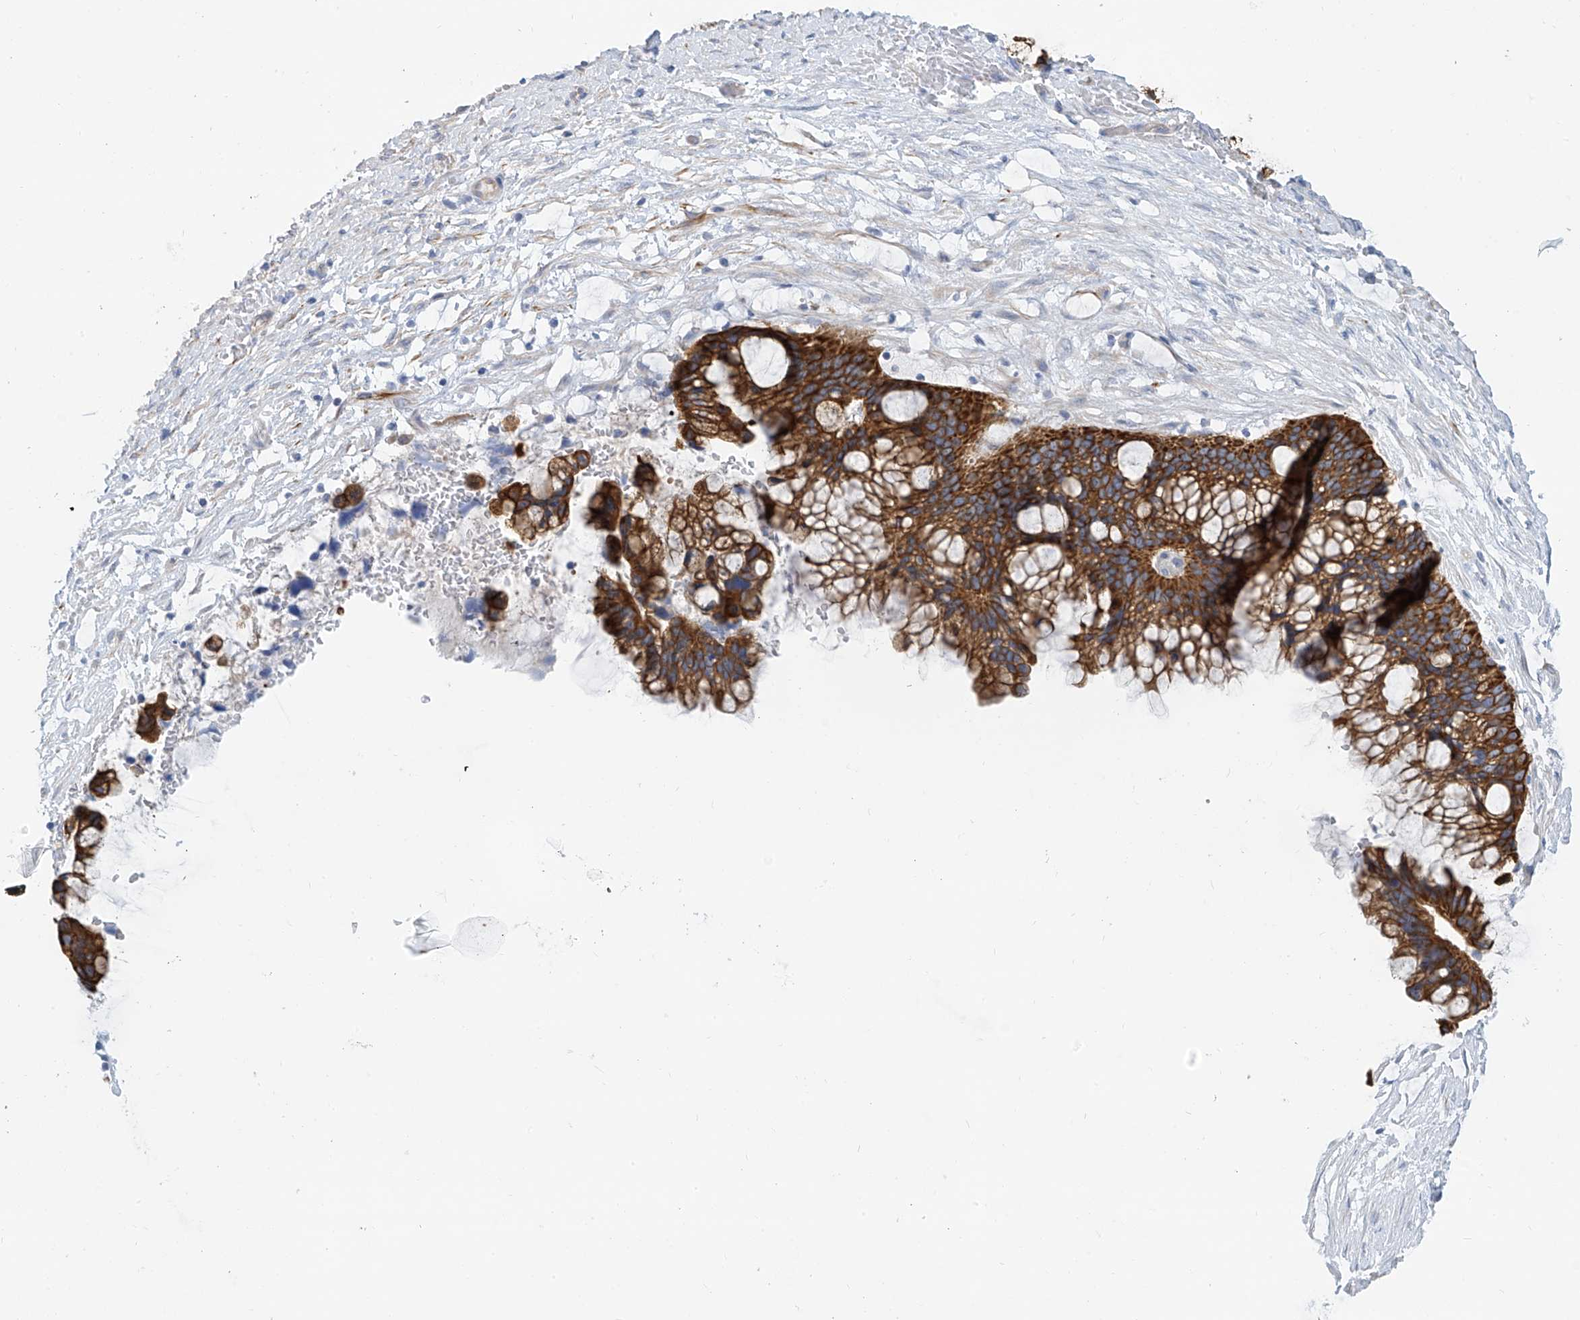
{"staining": {"intensity": "strong", "quantity": ">75%", "location": "cytoplasmic/membranous"}, "tissue": "ovarian cancer", "cell_type": "Tumor cells", "image_type": "cancer", "snomed": [{"axis": "morphology", "description": "Cystadenocarcinoma, mucinous, NOS"}, {"axis": "topography", "description": "Ovary"}], "caption": "Ovarian cancer (mucinous cystadenocarcinoma) stained with immunohistochemistry (IHC) reveals strong cytoplasmic/membranous staining in approximately >75% of tumor cells. (IHC, brightfield microscopy, high magnification).", "gene": "PIK3C2B", "patient": {"sex": "female", "age": 37}}